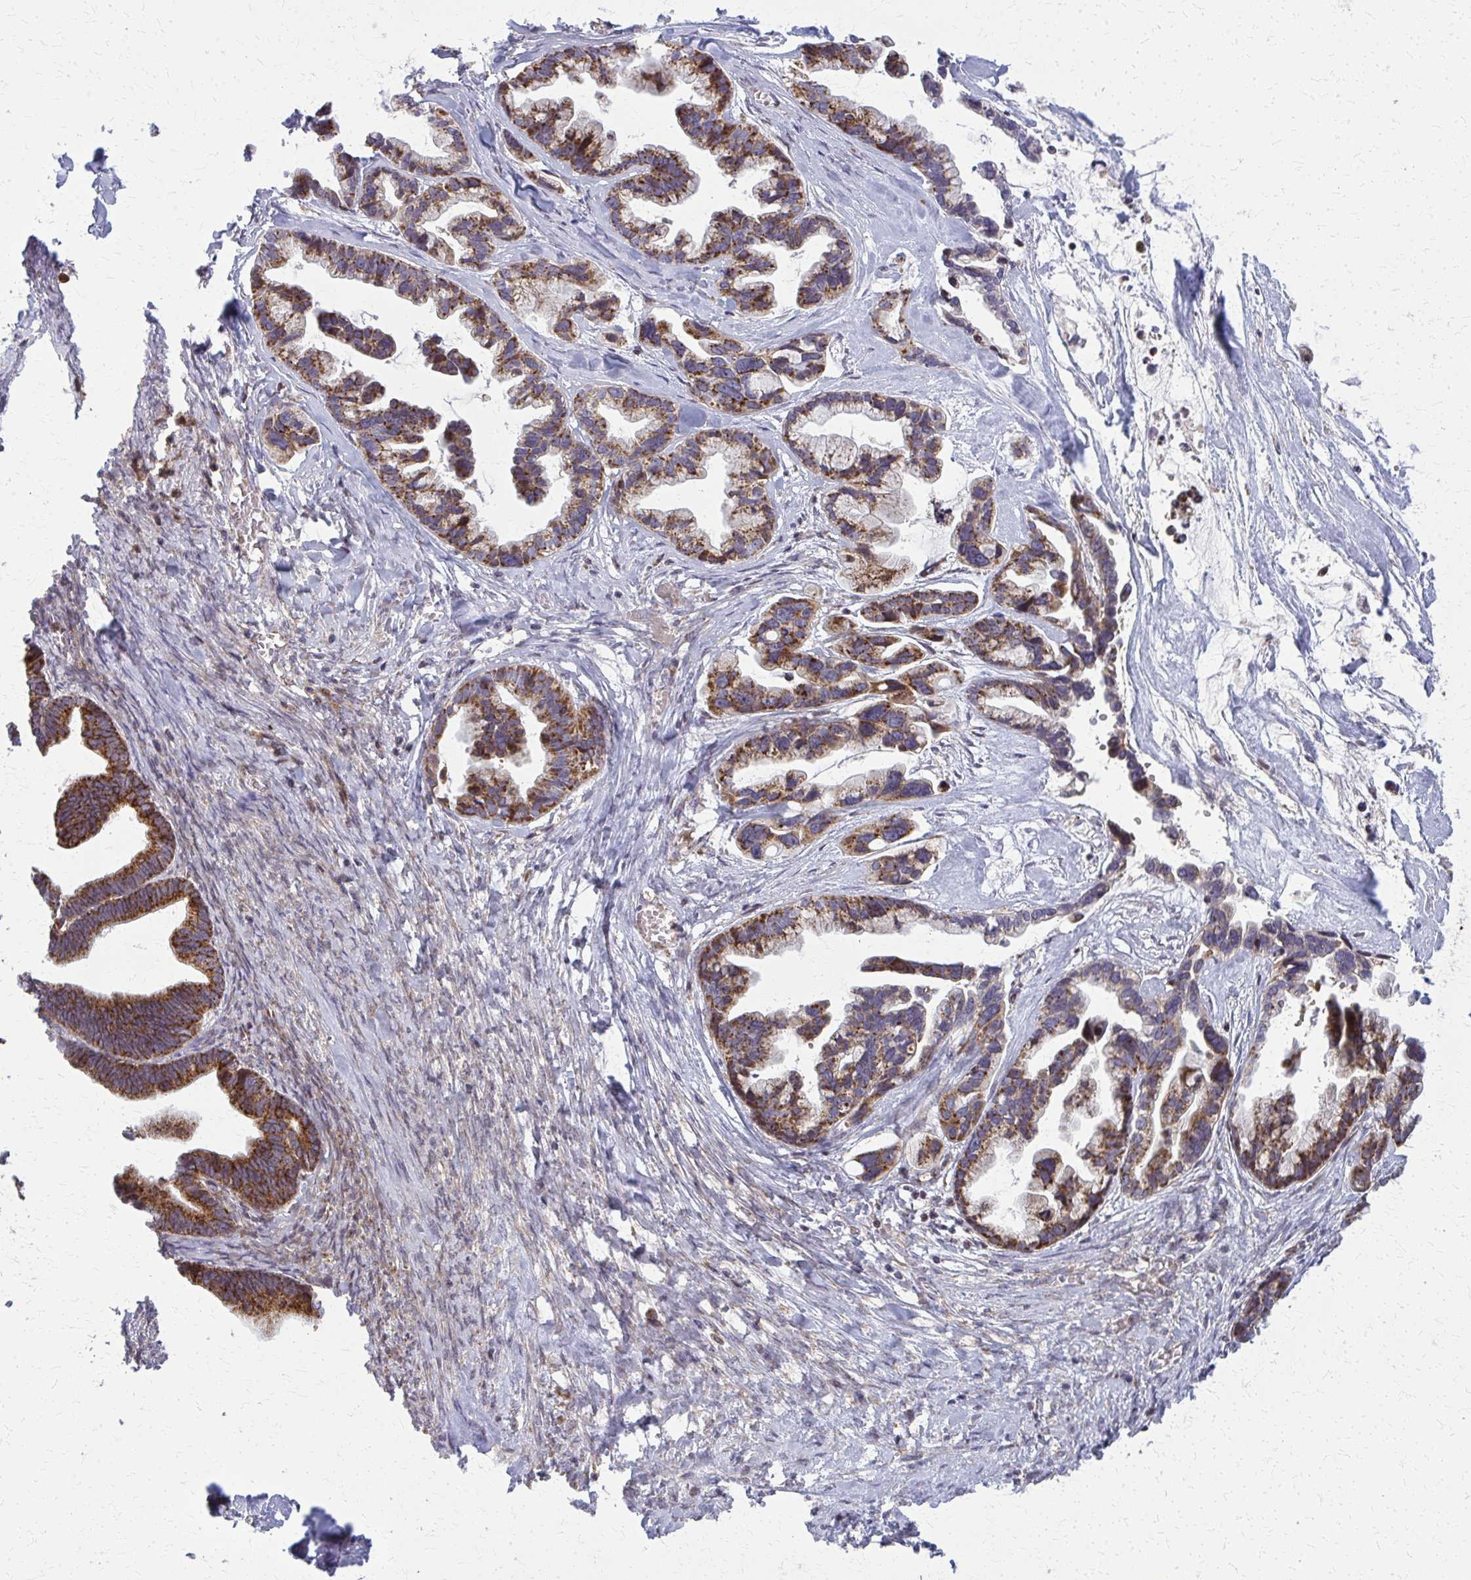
{"staining": {"intensity": "moderate", "quantity": ">75%", "location": "cytoplasmic/membranous"}, "tissue": "ovarian cancer", "cell_type": "Tumor cells", "image_type": "cancer", "snomed": [{"axis": "morphology", "description": "Cystadenocarcinoma, serous, NOS"}, {"axis": "topography", "description": "Ovary"}], "caption": "Human ovarian cancer stained with a brown dye demonstrates moderate cytoplasmic/membranous positive staining in about >75% of tumor cells.", "gene": "MCCC1", "patient": {"sex": "female", "age": 56}}